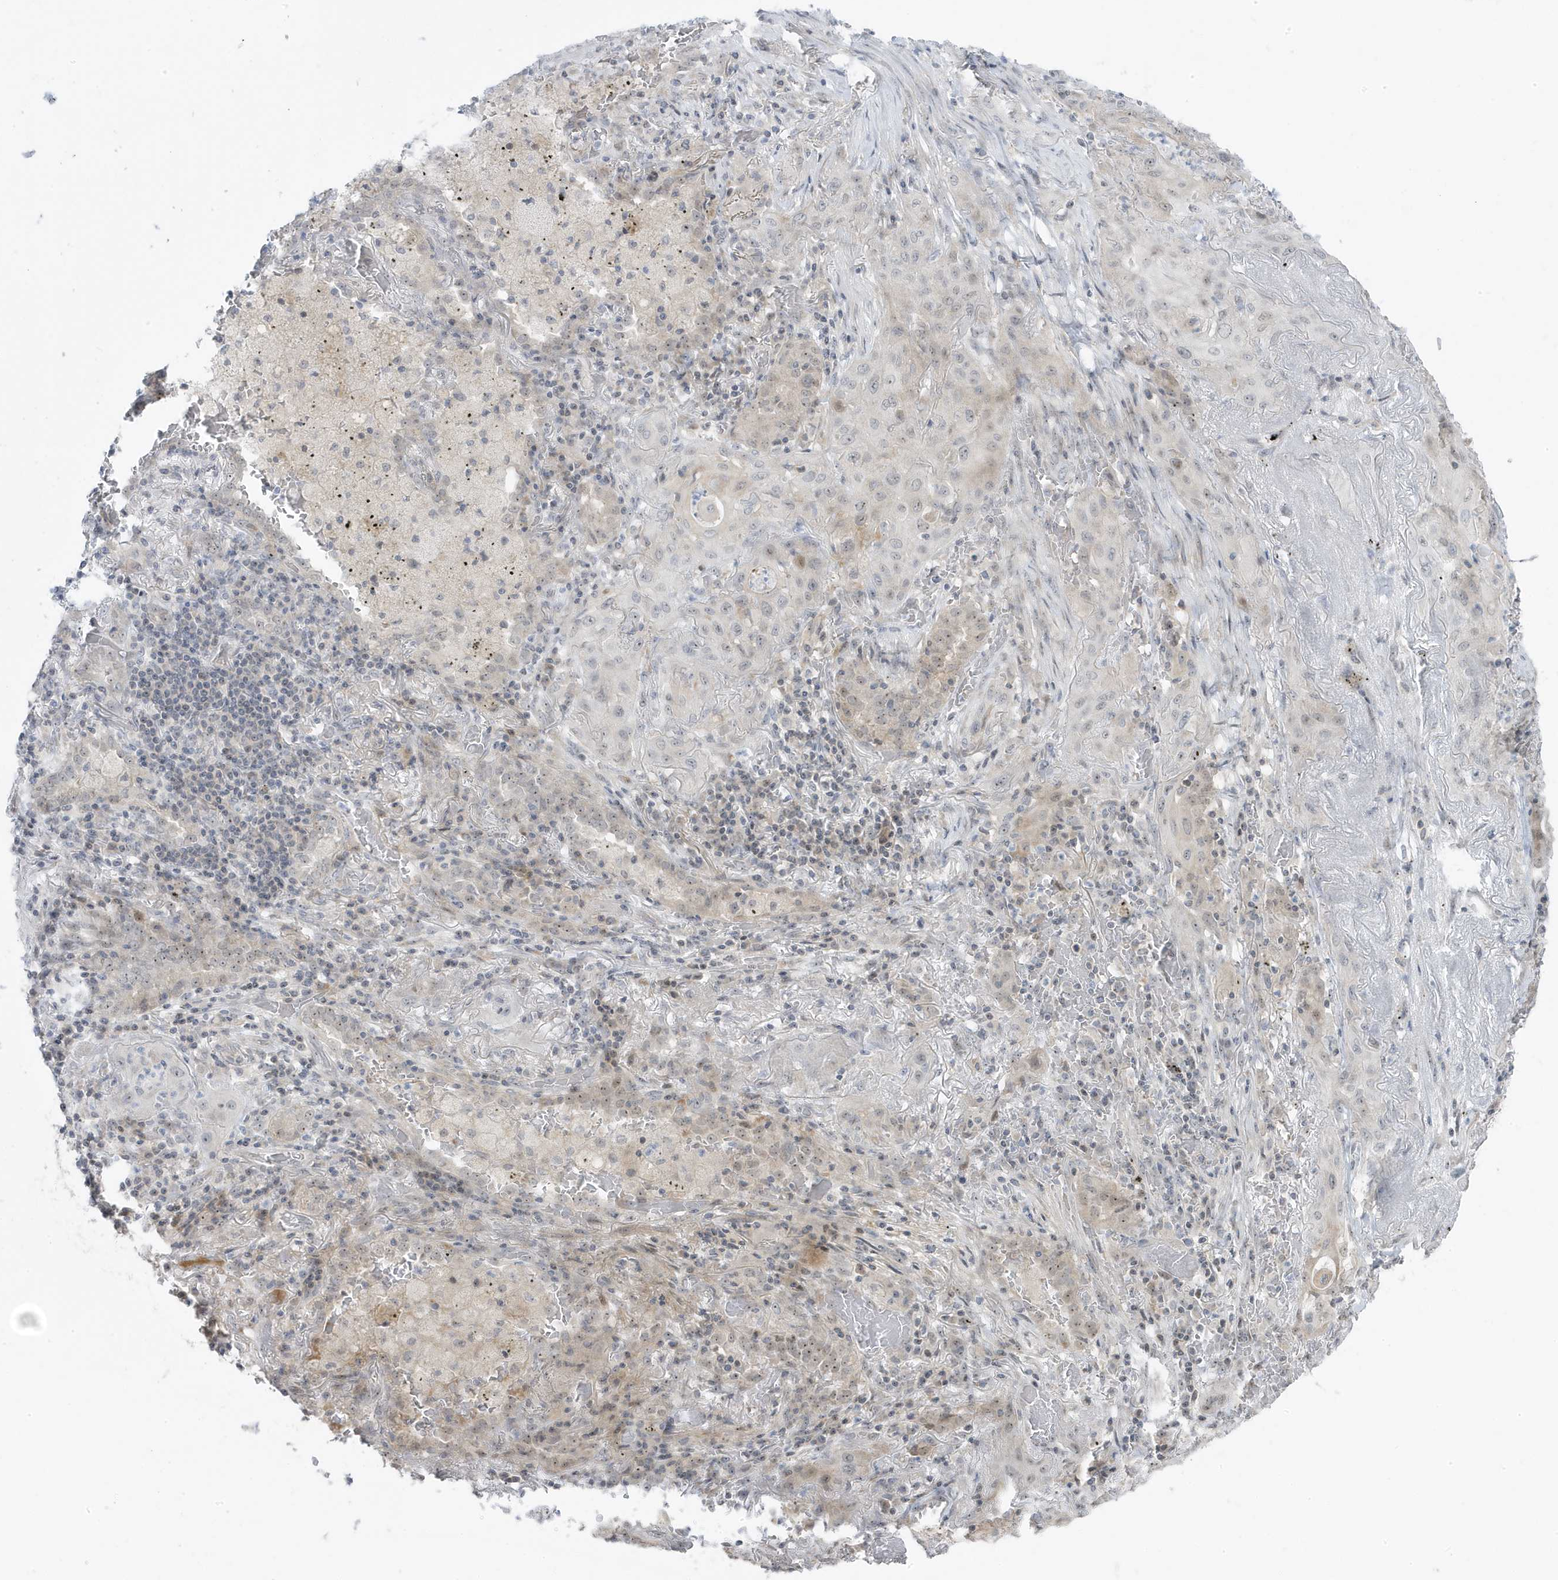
{"staining": {"intensity": "weak", "quantity": "<25%", "location": "nuclear"}, "tissue": "lung cancer", "cell_type": "Tumor cells", "image_type": "cancer", "snomed": [{"axis": "morphology", "description": "Squamous cell carcinoma, NOS"}, {"axis": "topography", "description": "Lung"}], "caption": "This is an immunohistochemistry (IHC) micrograph of human lung cancer (squamous cell carcinoma). There is no positivity in tumor cells.", "gene": "TSEN15", "patient": {"sex": "female", "age": 47}}